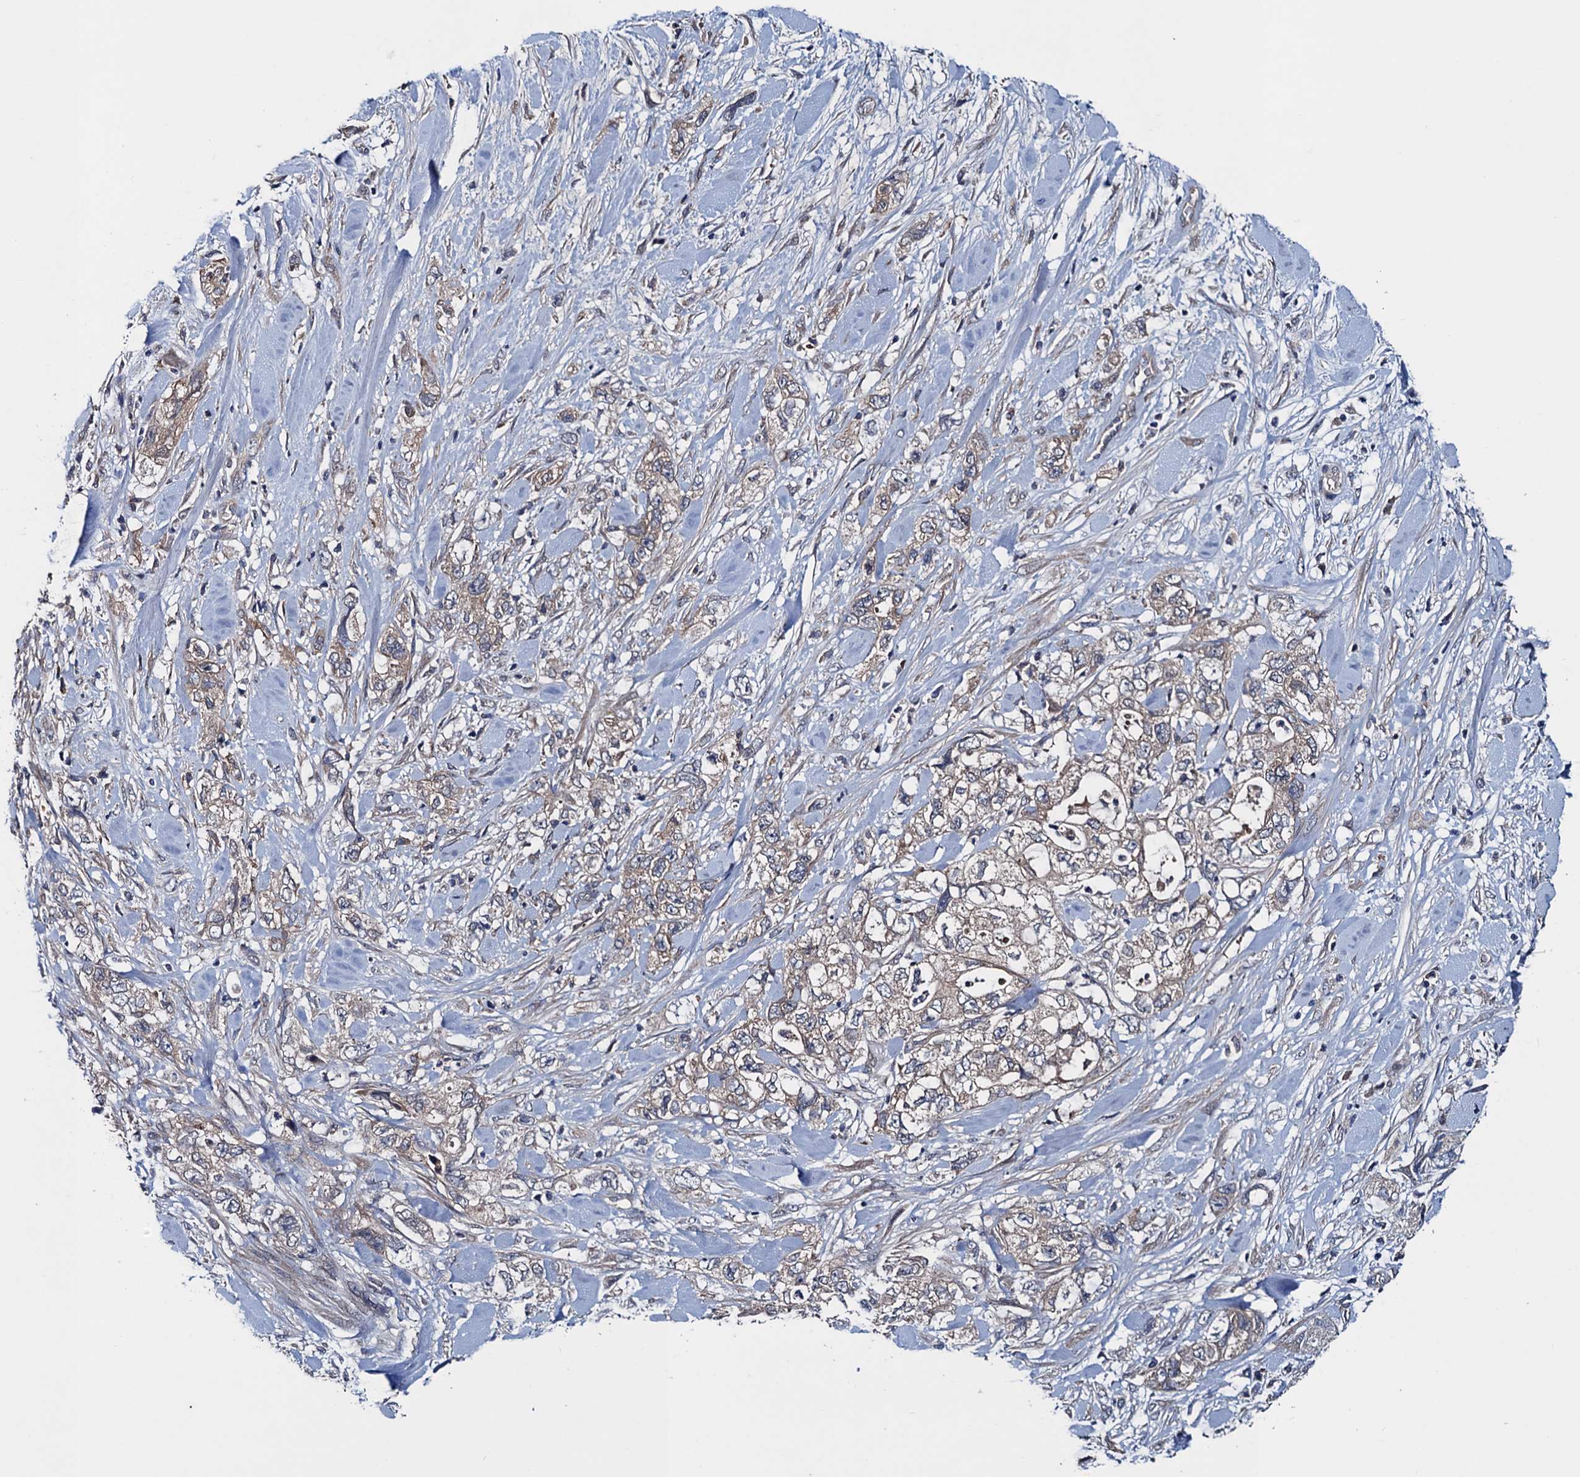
{"staining": {"intensity": "negative", "quantity": "none", "location": "none"}, "tissue": "pancreatic cancer", "cell_type": "Tumor cells", "image_type": "cancer", "snomed": [{"axis": "morphology", "description": "Adenocarcinoma, NOS"}, {"axis": "topography", "description": "Pancreas"}], "caption": "The immunohistochemistry (IHC) photomicrograph has no significant staining in tumor cells of adenocarcinoma (pancreatic) tissue.", "gene": "BLTP3B", "patient": {"sex": "female", "age": 73}}